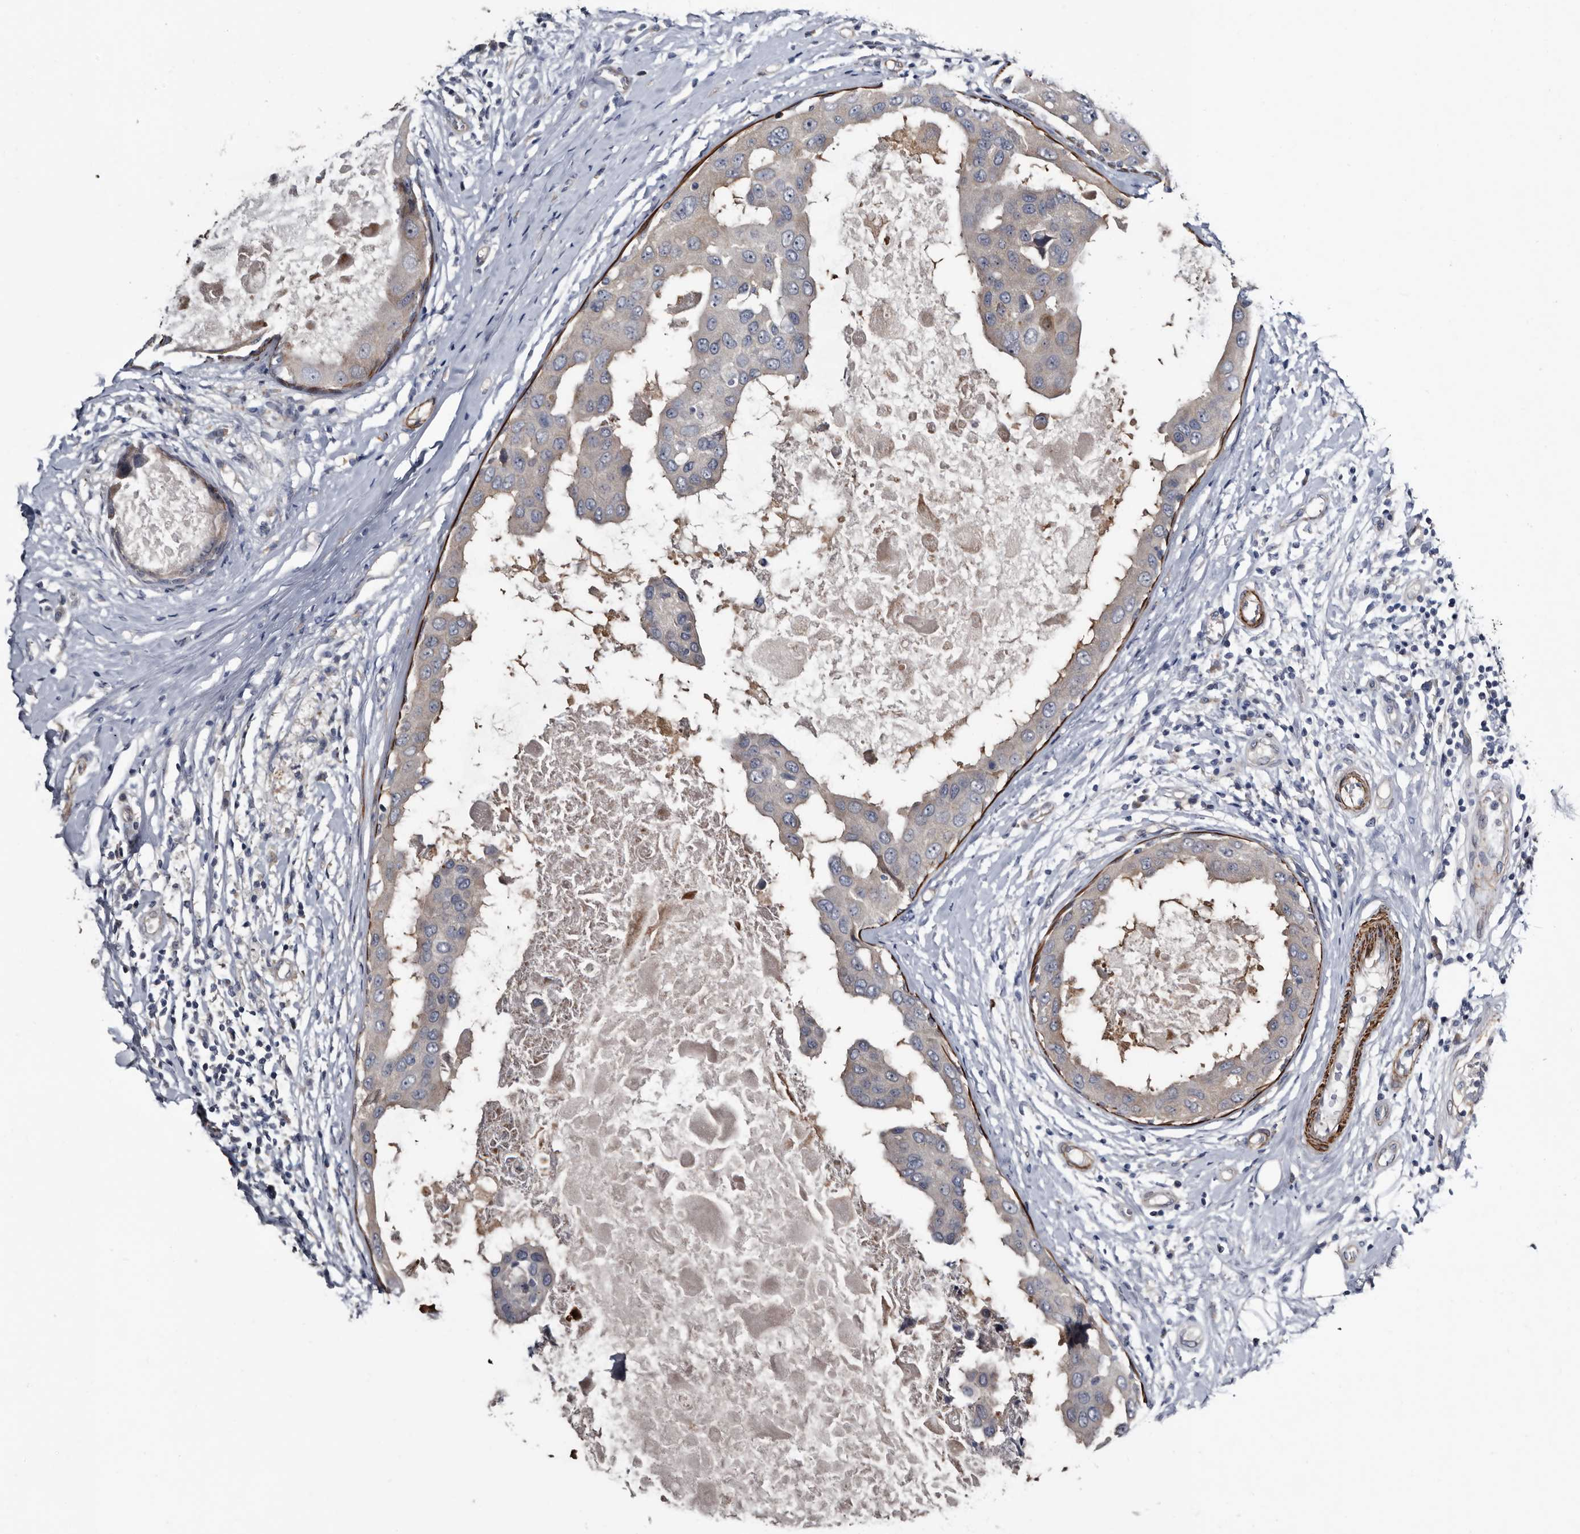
{"staining": {"intensity": "negative", "quantity": "none", "location": "none"}, "tissue": "breast cancer", "cell_type": "Tumor cells", "image_type": "cancer", "snomed": [{"axis": "morphology", "description": "Duct carcinoma"}, {"axis": "topography", "description": "Breast"}], "caption": "Immunohistochemistry (IHC) photomicrograph of neoplastic tissue: infiltrating ductal carcinoma (breast) stained with DAB (3,3'-diaminobenzidine) displays no significant protein expression in tumor cells.", "gene": "IARS1", "patient": {"sex": "female", "age": 27}}